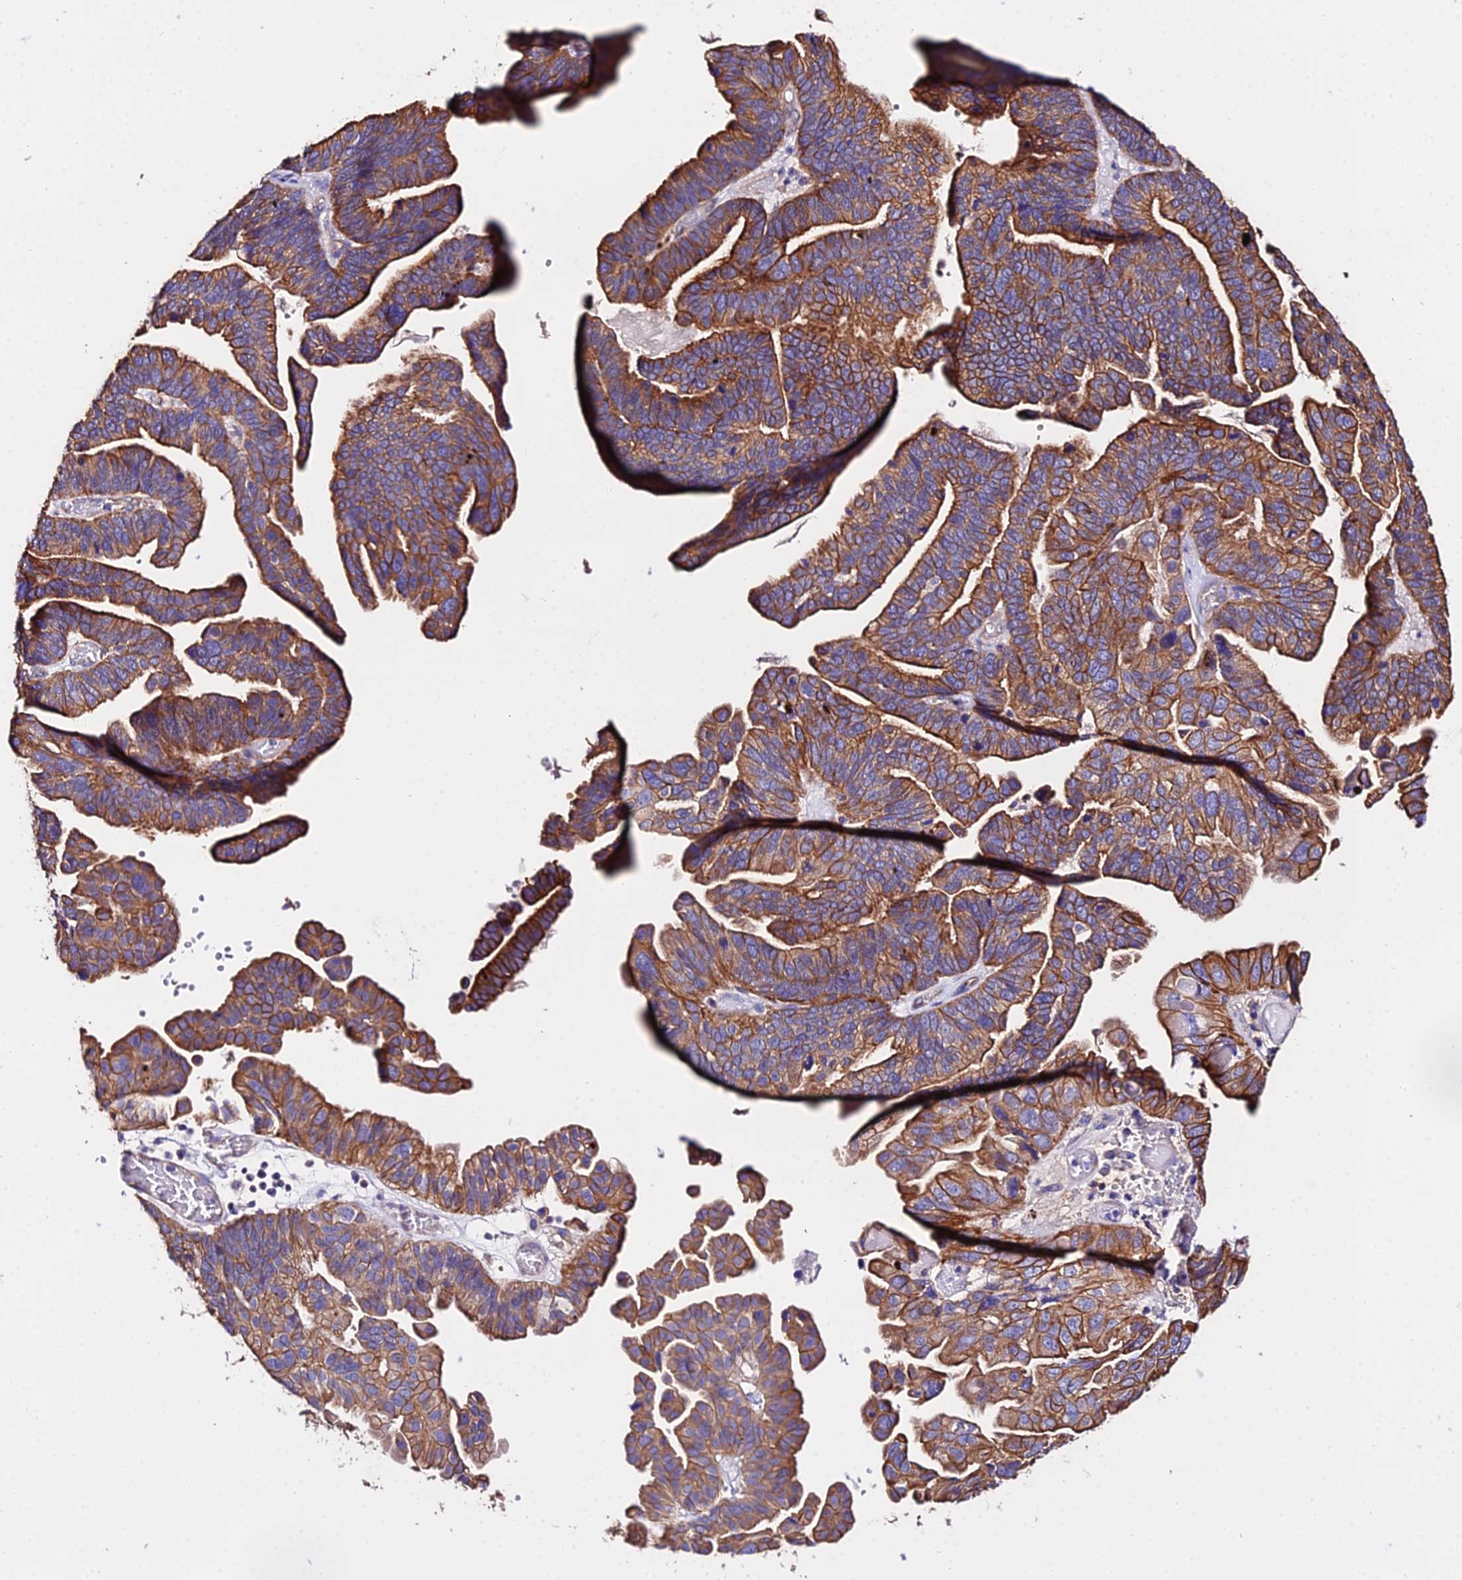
{"staining": {"intensity": "moderate", "quantity": ">75%", "location": "cytoplasmic/membranous"}, "tissue": "ovarian cancer", "cell_type": "Tumor cells", "image_type": "cancer", "snomed": [{"axis": "morphology", "description": "Cystadenocarcinoma, serous, NOS"}, {"axis": "topography", "description": "Ovary"}], "caption": "Ovarian cancer stained for a protein (brown) demonstrates moderate cytoplasmic/membranous positive expression in approximately >75% of tumor cells.", "gene": "DAW1", "patient": {"sex": "female", "age": 56}}